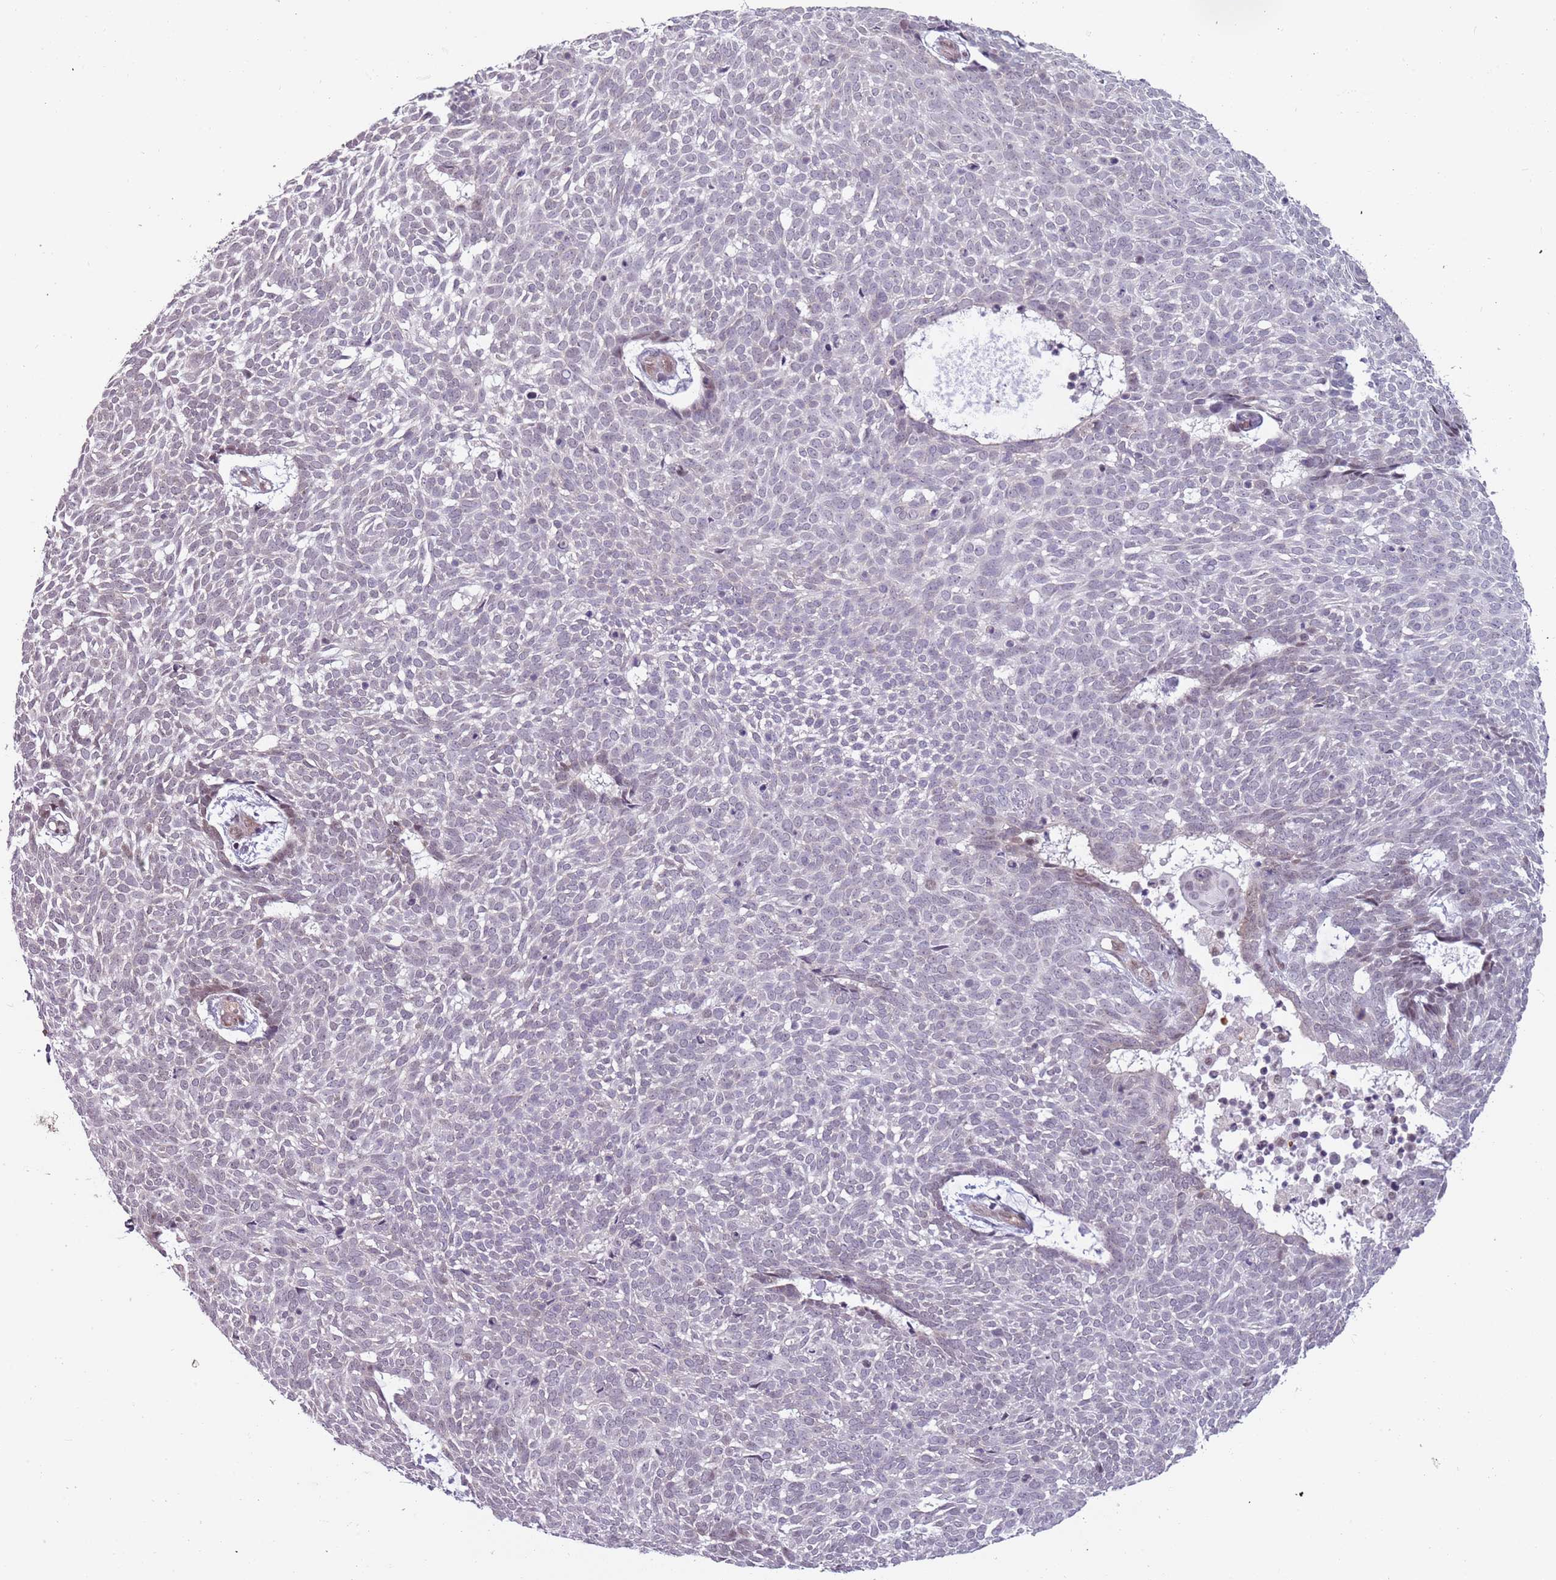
{"staining": {"intensity": "negative", "quantity": "none", "location": "none"}, "tissue": "skin cancer", "cell_type": "Tumor cells", "image_type": "cancer", "snomed": [{"axis": "morphology", "description": "Basal cell carcinoma"}, {"axis": "topography", "description": "Skin"}], "caption": "There is no significant expression in tumor cells of skin basal cell carcinoma.", "gene": "REXO4", "patient": {"sex": "male", "age": 61}}